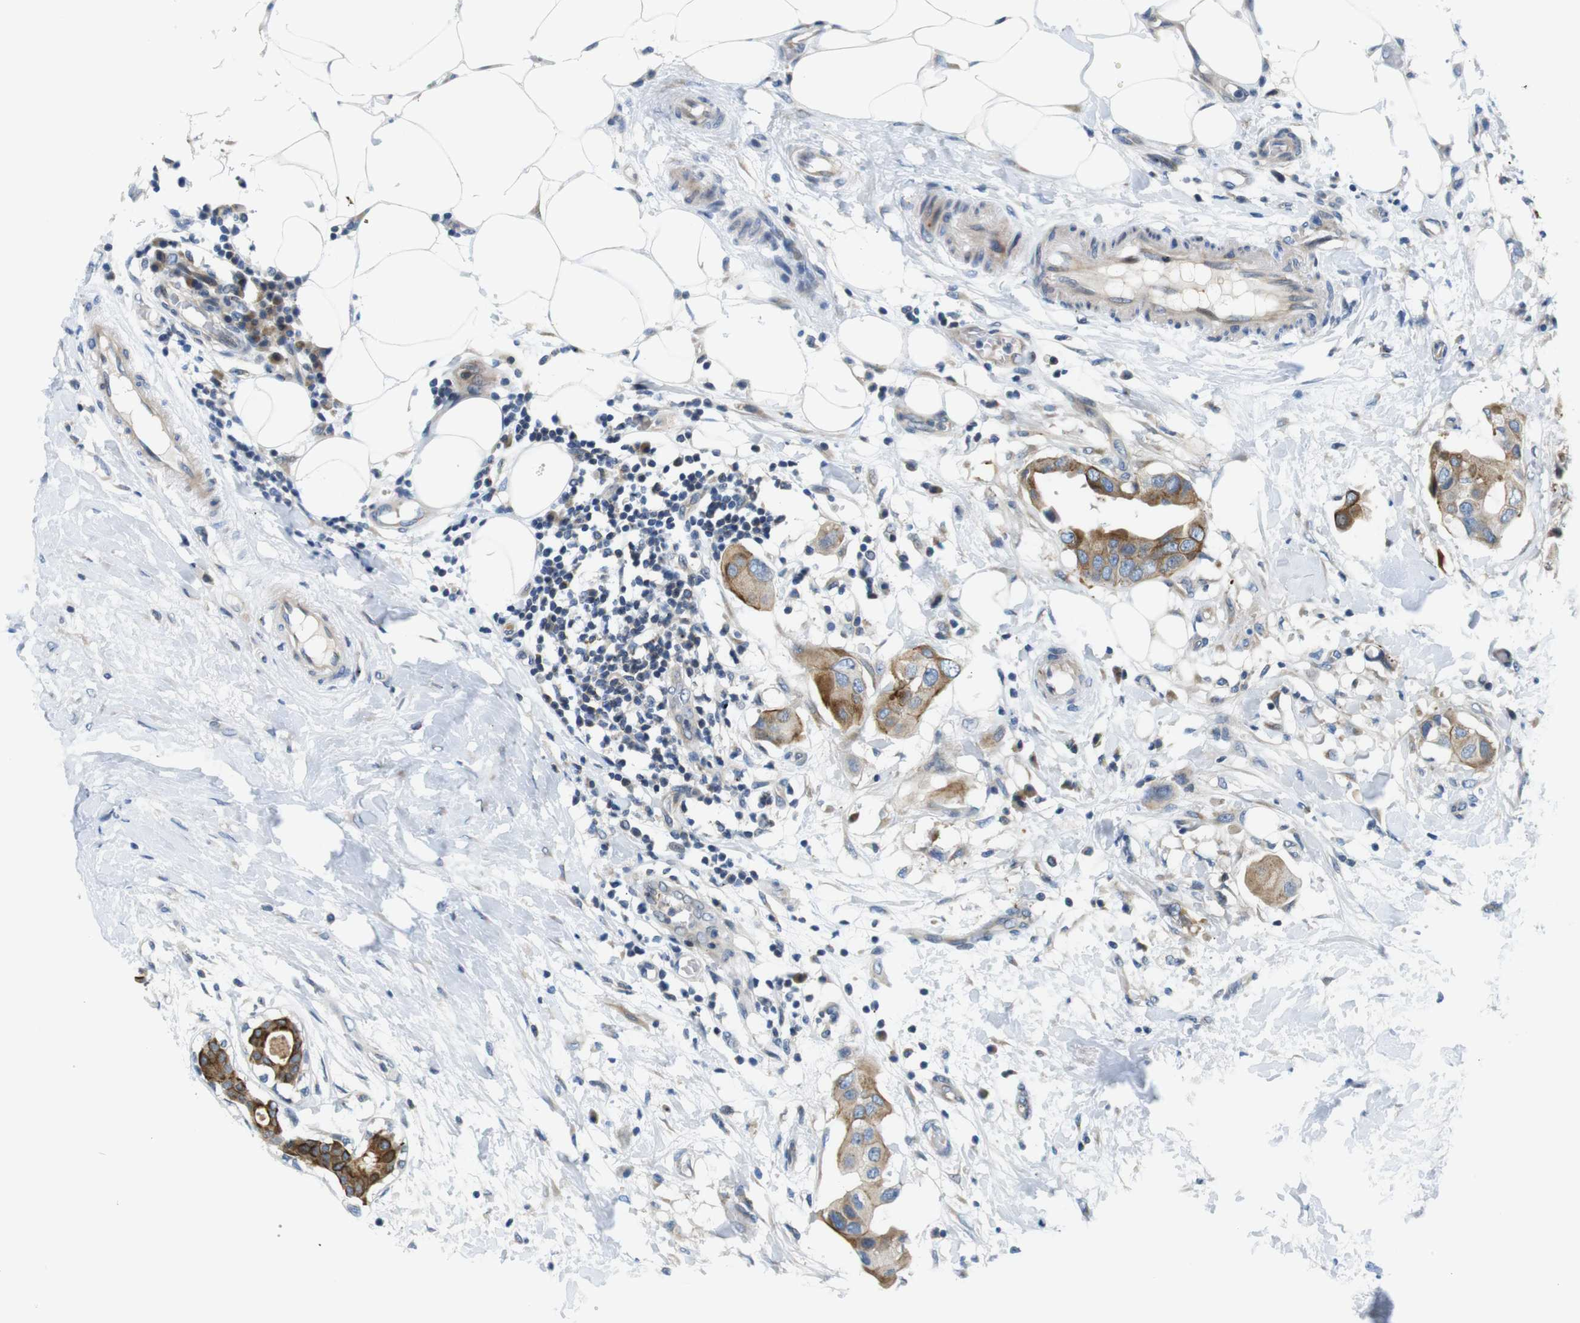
{"staining": {"intensity": "moderate", "quantity": "25%-75%", "location": "cytoplasmic/membranous"}, "tissue": "breast cancer", "cell_type": "Tumor cells", "image_type": "cancer", "snomed": [{"axis": "morphology", "description": "Duct carcinoma"}, {"axis": "topography", "description": "Breast"}], "caption": "Protein staining of breast intraductal carcinoma tissue demonstrates moderate cytoplasmic/membranous expression in about 25%-75% of tumor cells.", "gene": "ZDHHC3", "patient": {"sex": "female", "age": 40}}